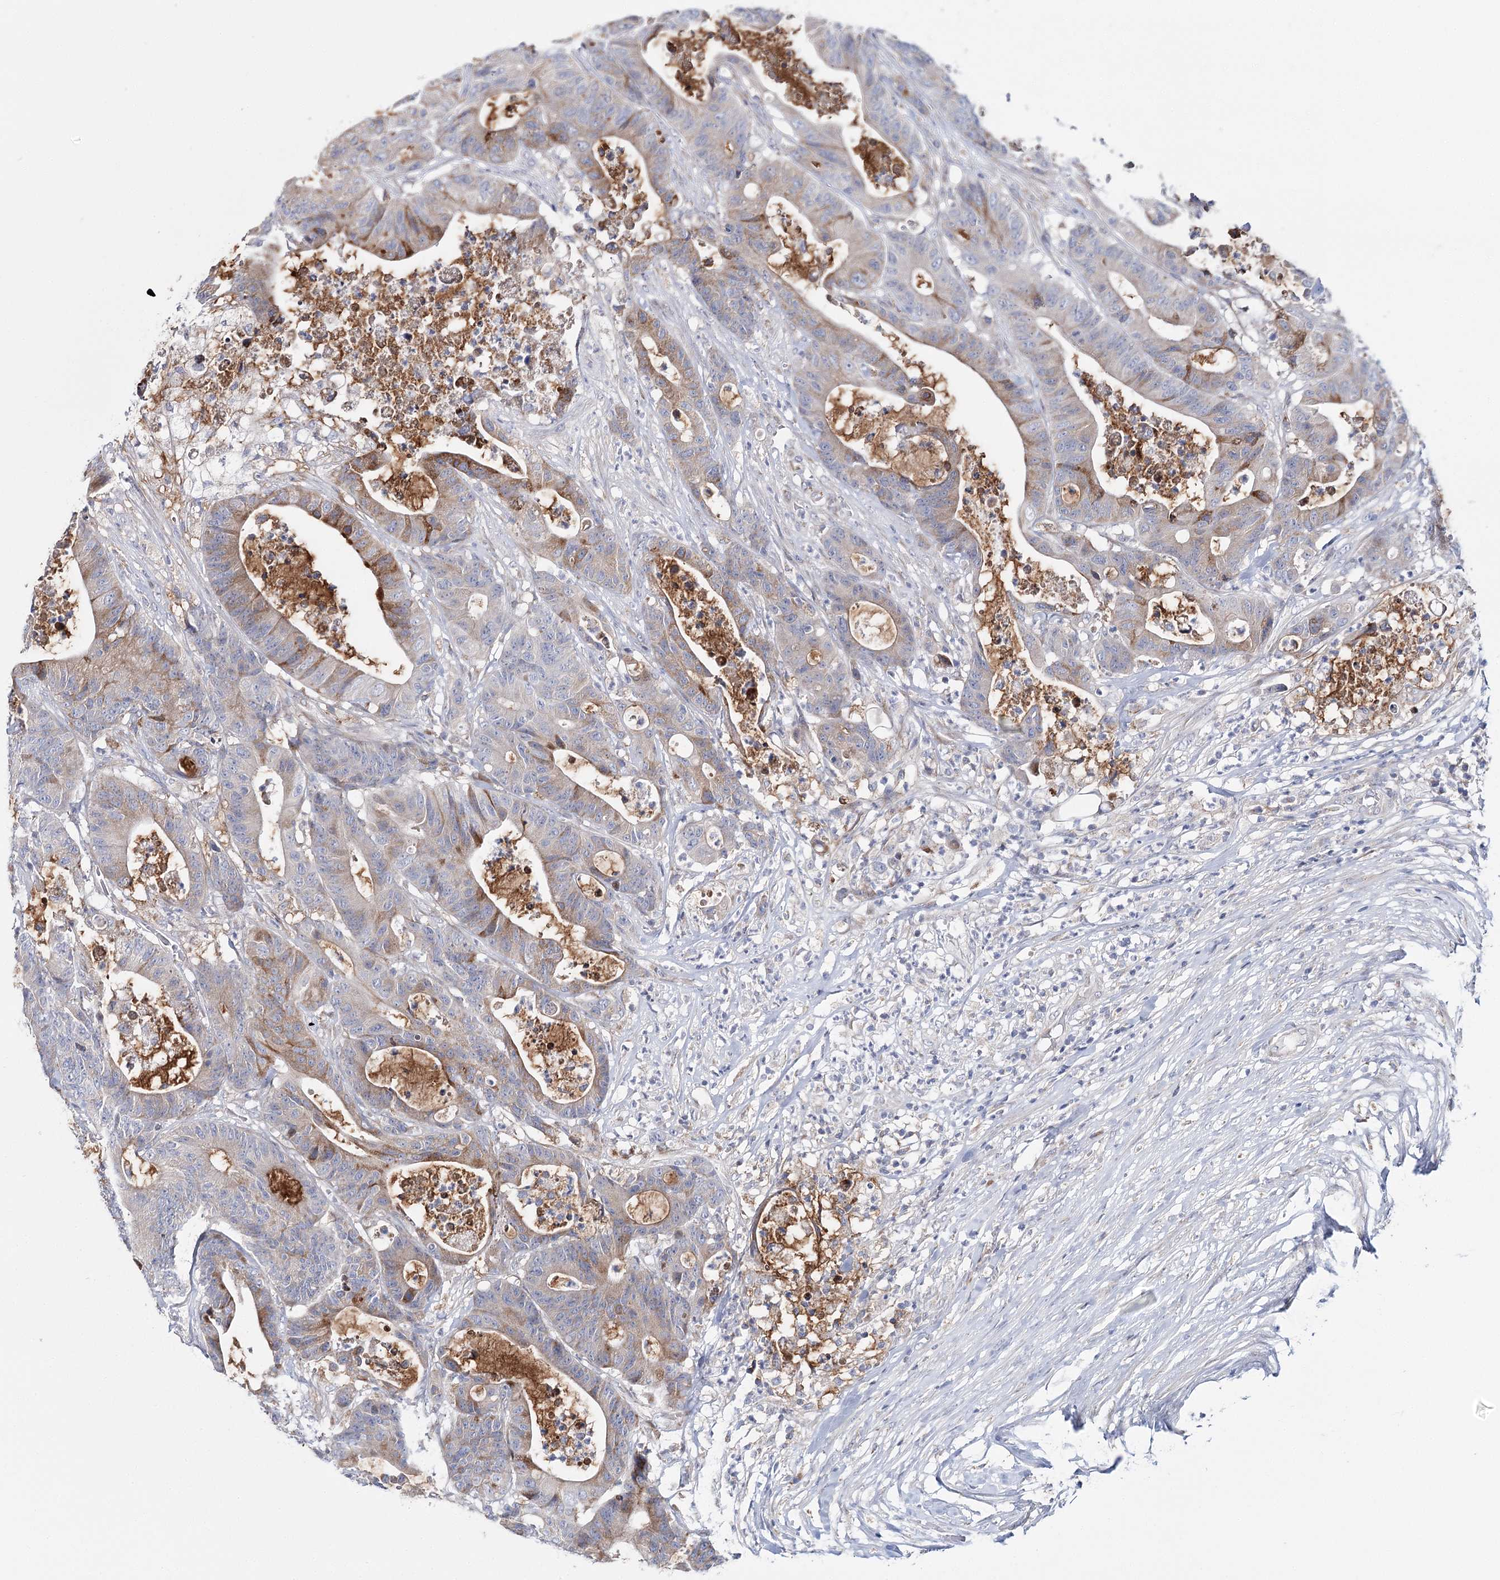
{"staining": {"intensity": "moderate", "quantity": "<25%", "location": "cytoplasmic/membranous"}, "tissue": "colorectal cancer", "cell_type": "Tumor cells", "image_type": "cancer", "snomed": [{"axis": "morphology", "description": "Adenocarcinoma, NOS"}, {"axis": "topography", "description": "Colon"}], "caption": "Immunohistochemistry (IHC) histopathology image of neoplastic tissue: adenocarcinoma (colorectal) stained using IHC displays low levels of moderate protein expression localized specifically in the cytoplasmic/membranous of tumor cells, appearing as a cytoplasmic/membranous brown color.", "gene": "CPLANE1", "patient": {"sex": "female", "age": 84}}